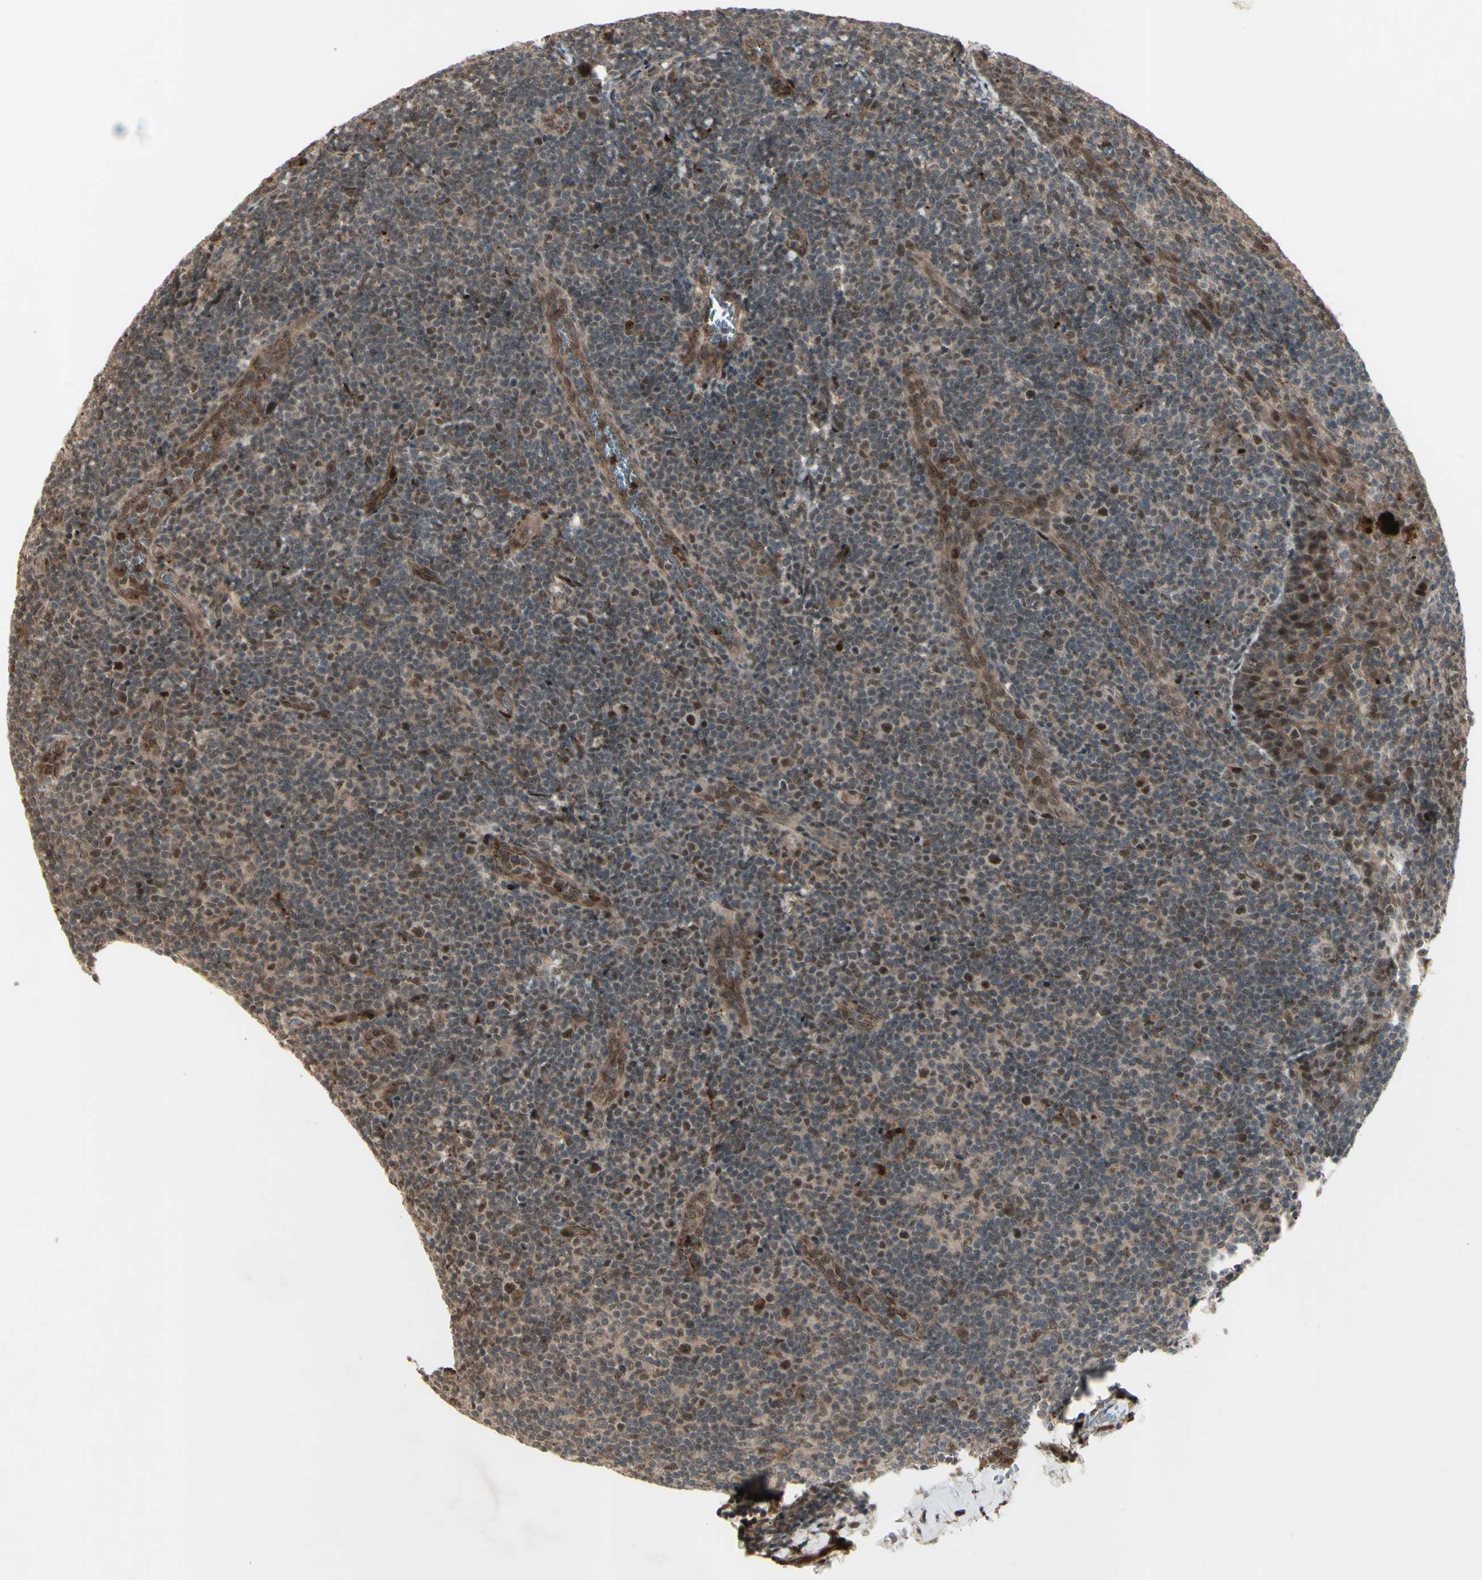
{"staining": {"intensity": "moderate", "quantity": ">75%", "location": "cytoplasmic/membranous,nuclear"}, "tissue": "tonsil", "cell_type": "Germinal center cells", "image_type": "normal", "snomed": [{"axis": "morphology", "description": "Normal tissue, NOS"}, {"axis": "topography", "description": "Tonsil"}], "caption": "Immunohistochemical staining of unremarkable tonsil demonstrates medium levels of moderate cytoplasmic/membranous,nuclear expression in about >75% of germinal center cells.", "gene": "MLF2", "patient": {"sex": "male", "age": 31}}